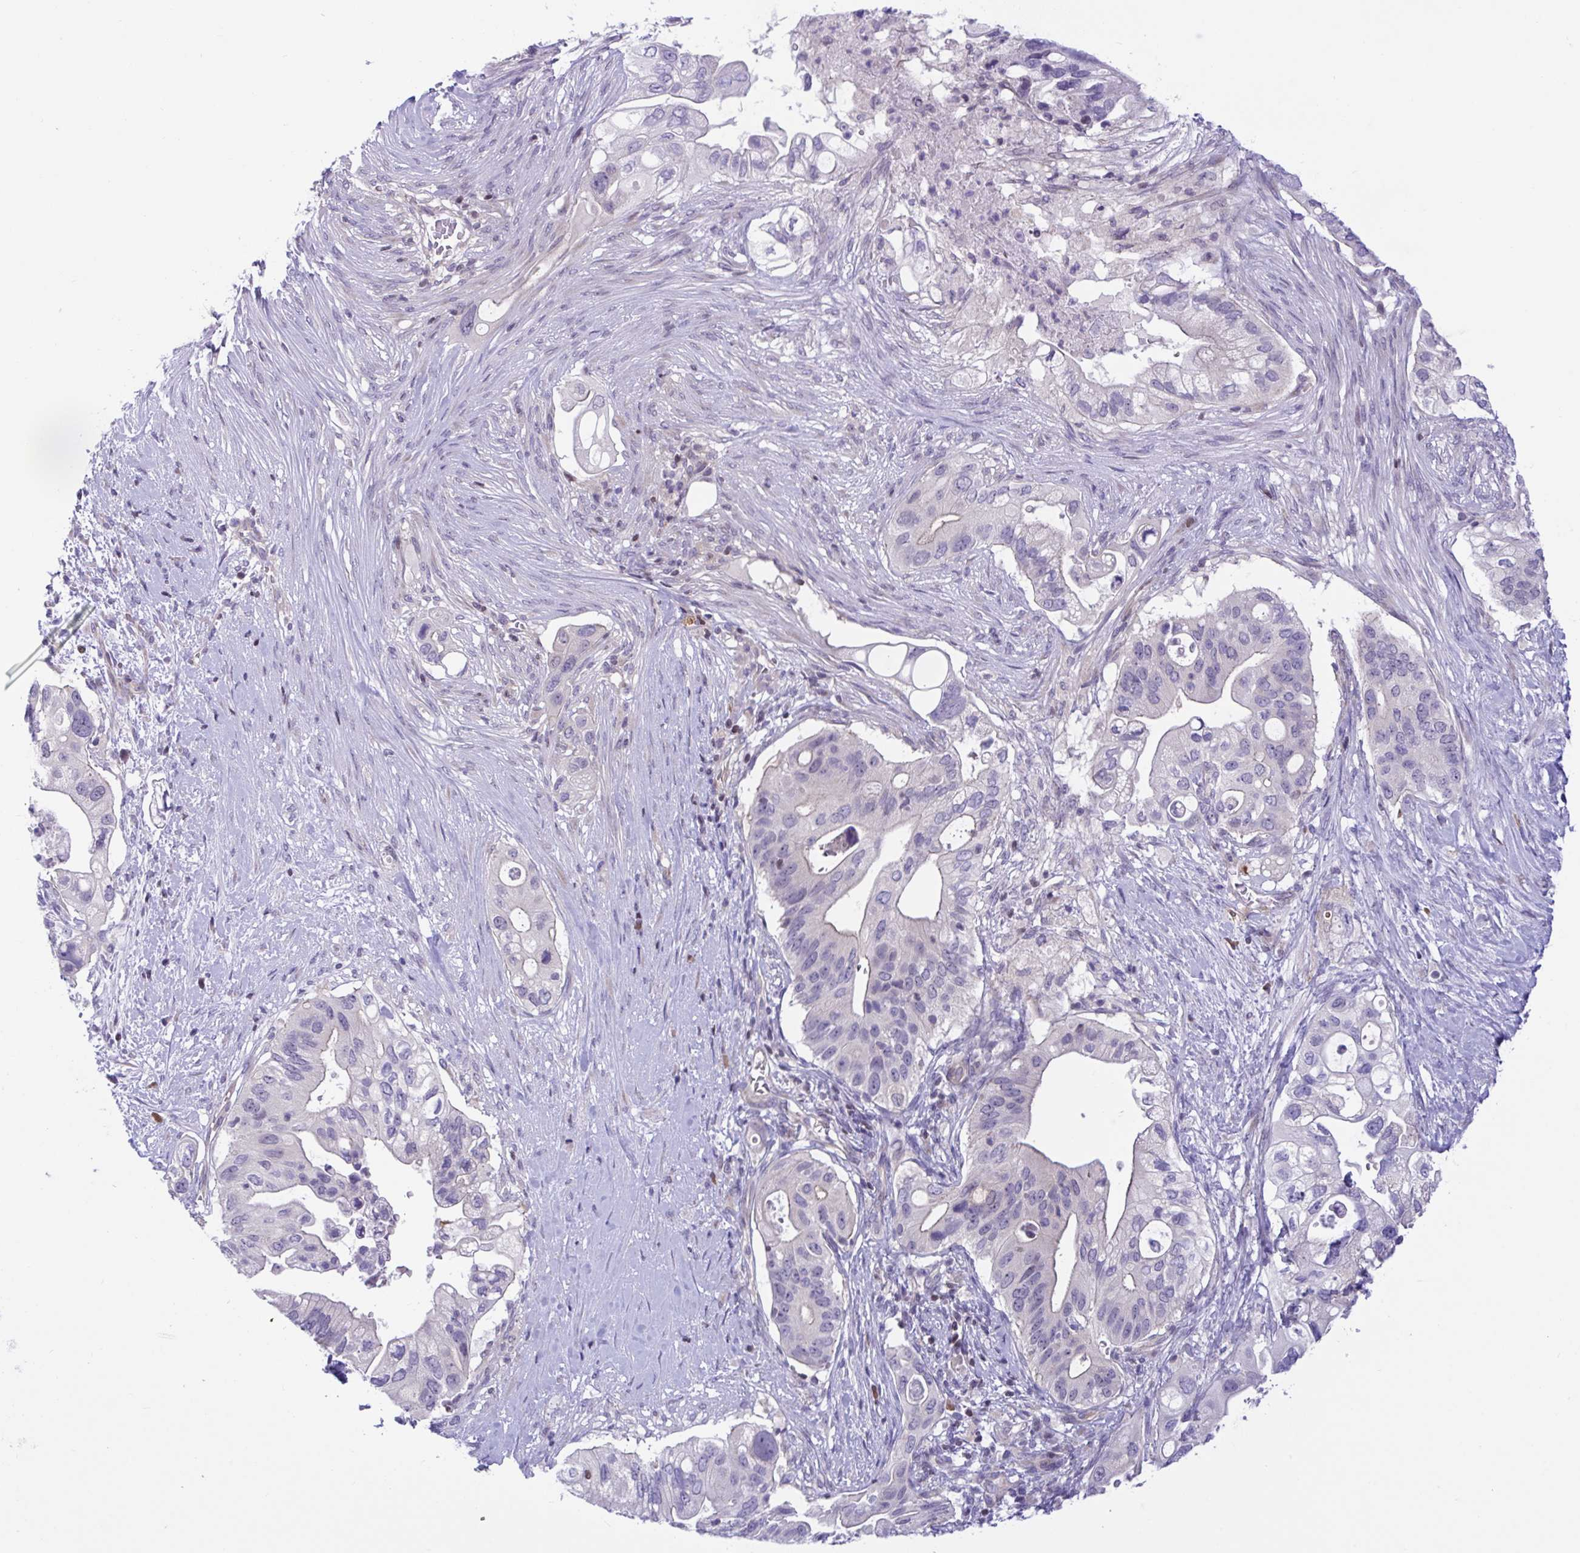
{"staining": {"intensity": "negative", "quantity": "none", "location": "none"}, "tissue": "pancreatic cancer", "cell_type": "Tumor cells", "image_type": "cancer", "snomed": [{"axis": "morphology", "description": "Adenocarcinoma, NOS"}, {"axis": "topography", "description": "Pancreas"}], "caption": "Tumor cells are negative for brown protein staining in pancreatic cancer.", "gene": "SNX11", "patient": {"sex": "female", "age": 72}}